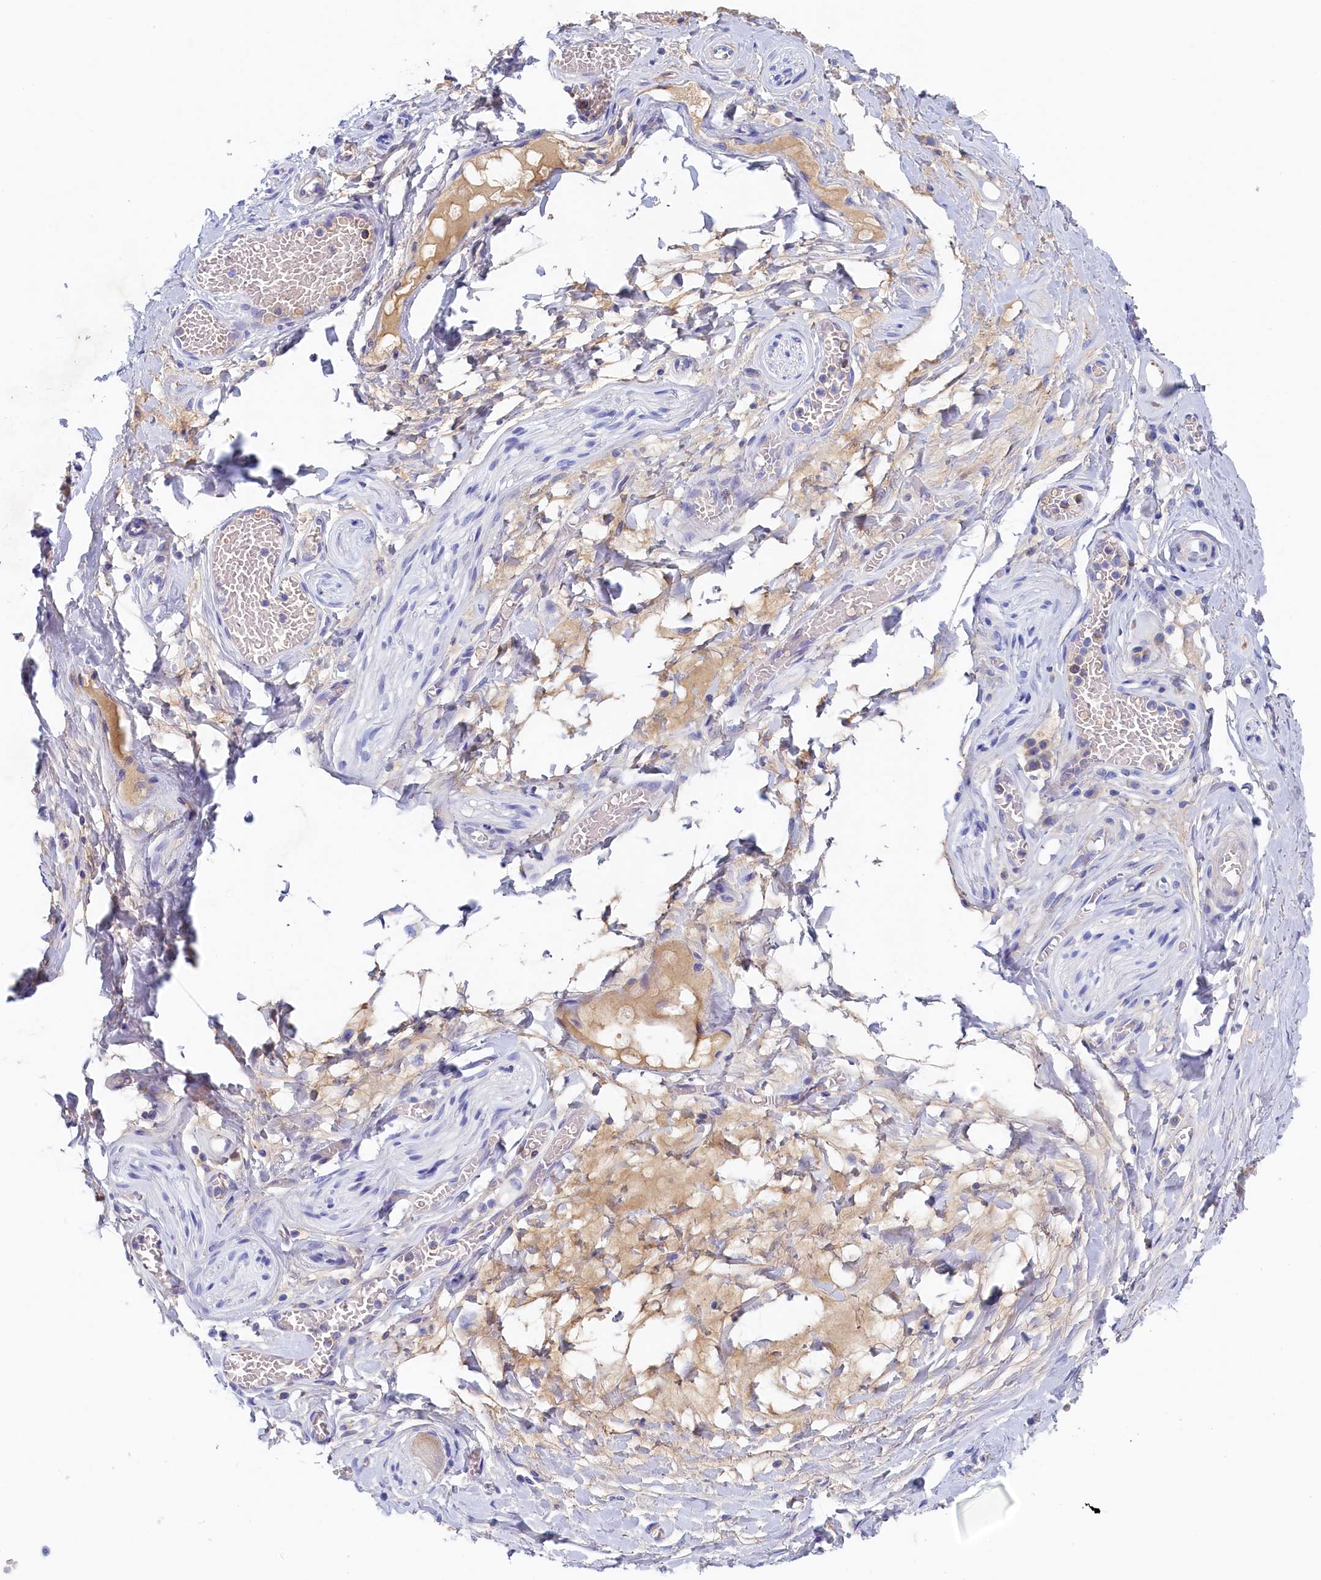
{"staining": {"intensity": "negative", "quantity": "none", "location": "none"}, "tissue": "adipose tissue", "cell_type": "Adipocytes", "image_type": "normal", "snomed": [{"axis": "morphology", "description": "Normal tissue, NOS"}, {"axis": "topography", "description": "Salivary gland"}, {"axis": "topography", "description": "Peripheral nerve tissue"}], "caption": "Immunohistochemistry (IHC) of normal adipose tissue displays no expression in adipocytes.", "gene": "GUCA1C", "patient": {"sex": "male", "age": 62}}